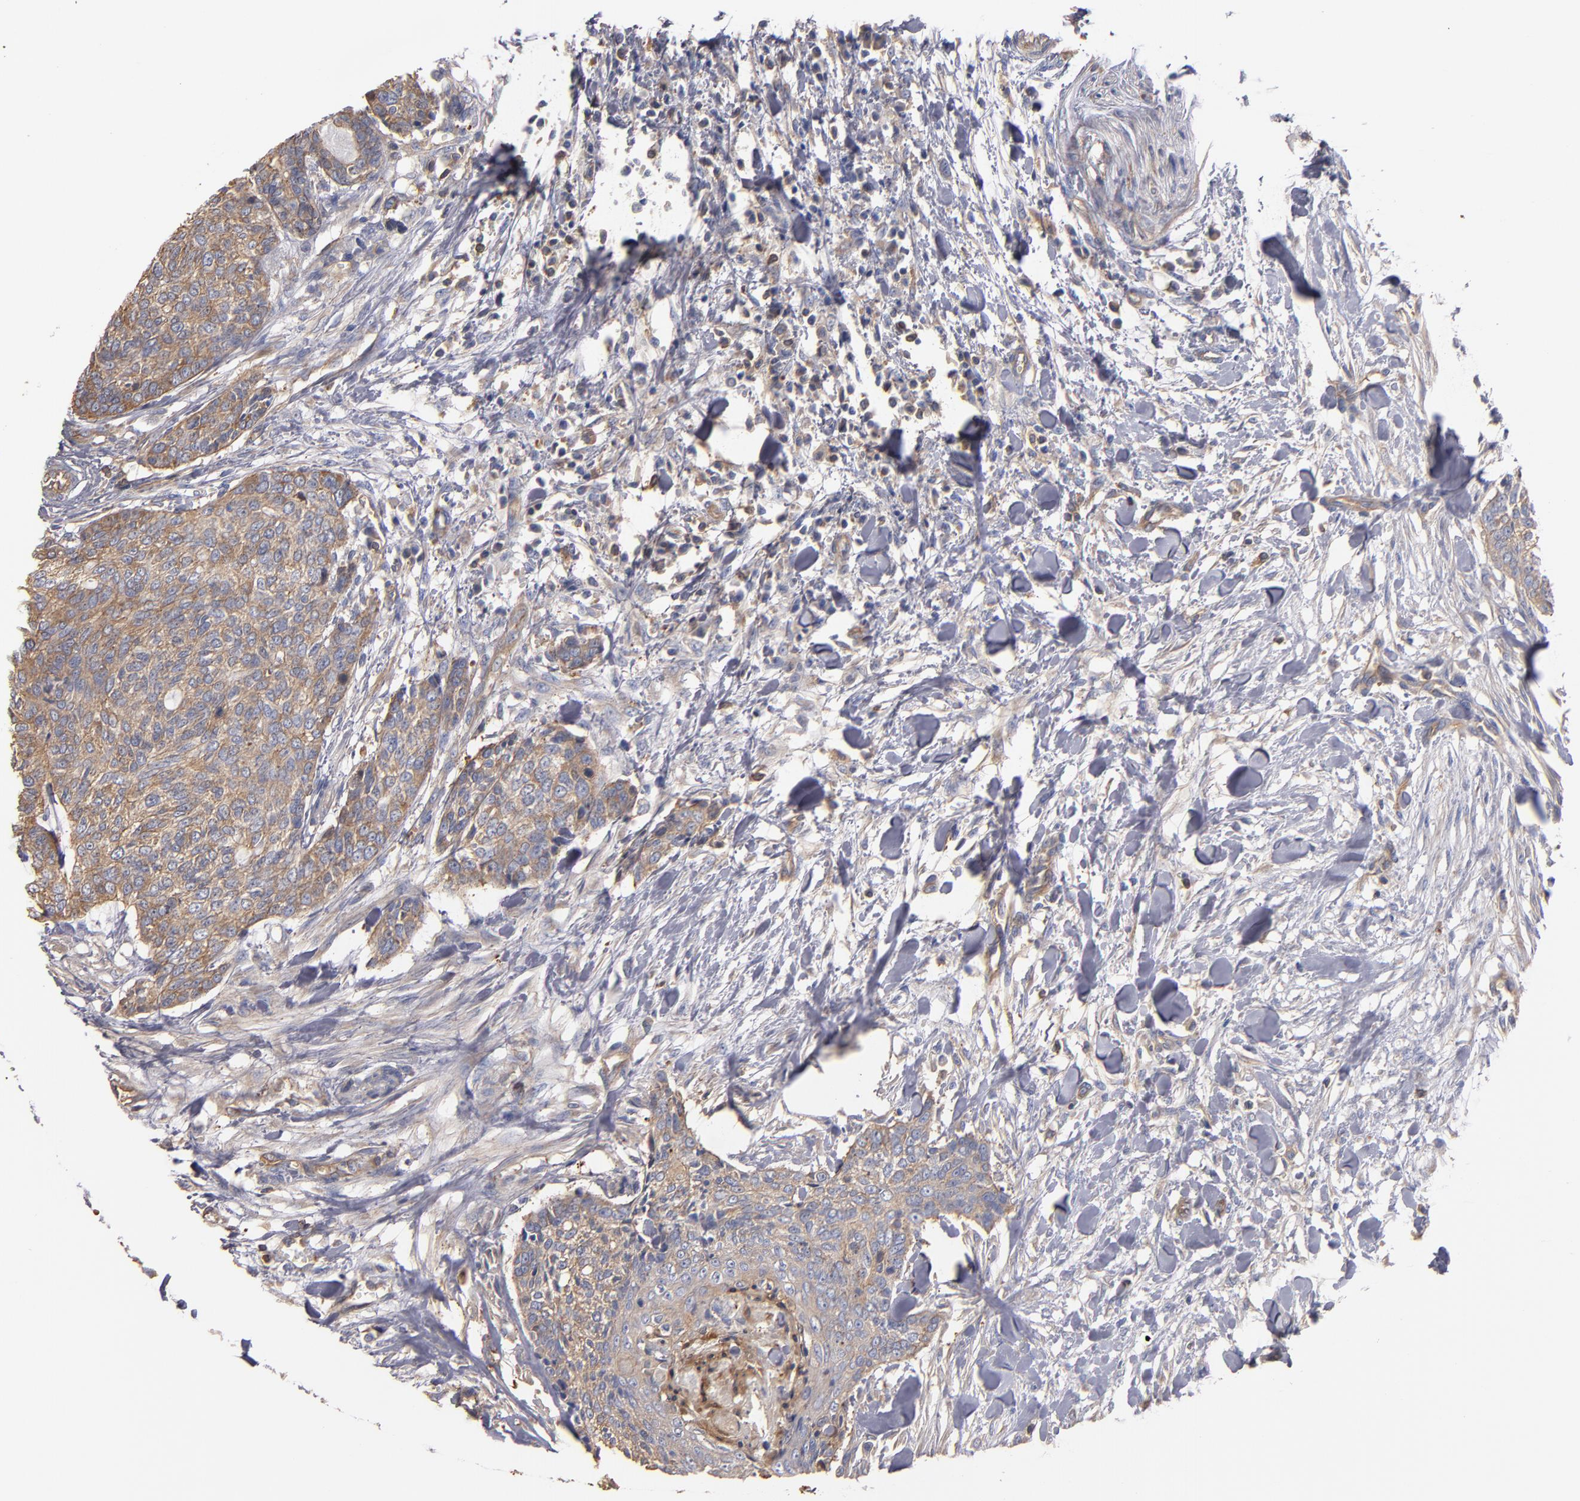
{"staining": {"intensity": "weak", "quantity": "25%-75%", "location": "cytoplasmic/membranous"}, "tissue": "head and neck cancer", "cell_type": "Tumor cells", "image_type": "cancer", "snomed": [{"axis": "morphology", "description": "Squamous cell carcinoma, NOS"}, {"axis": "topography", "description": "Salivary gland"}, {"axis": "topography", "description": "Head-Neck"}], "caption": "IHC of human head and neck squamous cell carcinoma shows low levels of weak cytoplasmic/membranous positivity in about 25%-75% of tumor cells. The protein is shown in brown color, while the nuclei are stained blue.", "gene": "ESYT2", "patient": {"sex": "male", "age": 70}}